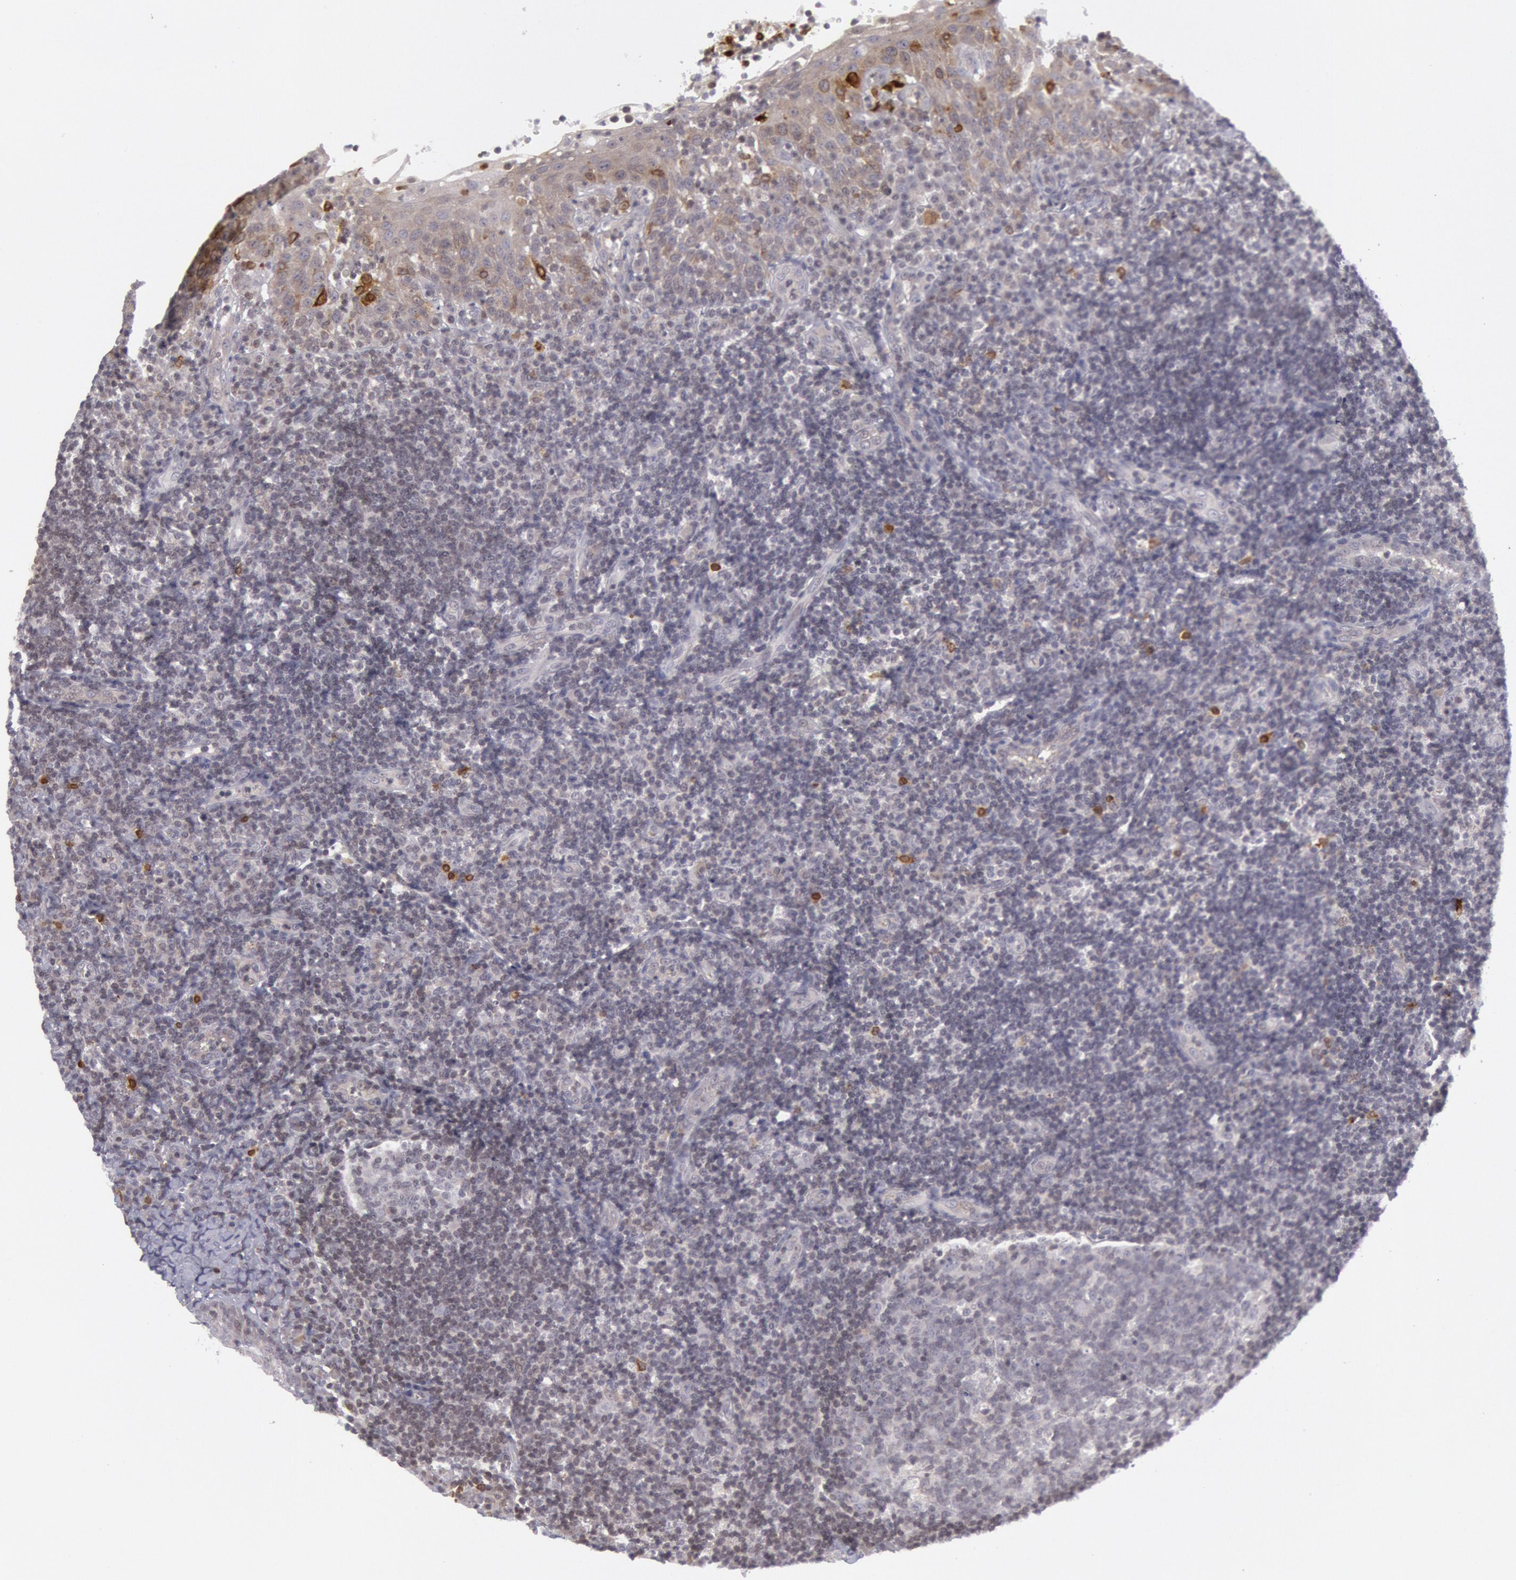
{"staining": {"intensity": "negative", "quantity": "none", "location": "none"}, "tissue": "tonsil", "cell_type": "Germinal center cells", "image_type": "normal", "snomed": [{"axis": "morphology", "description": "Normal tissue, NOS"}, {"axis": "topography", "description": "Tonsil"}], "caption": "This histopathology image is of normal tonsil stained with IHC to label a protein in brown with the nuclei are counter-stained blue. There is no staining in germinal center cells. (DAB immunohistochemistry (IHC) with hematoxylin counter stain).", "gene": "PTGS2", "patient": {"sex": "female", "age": 40}}